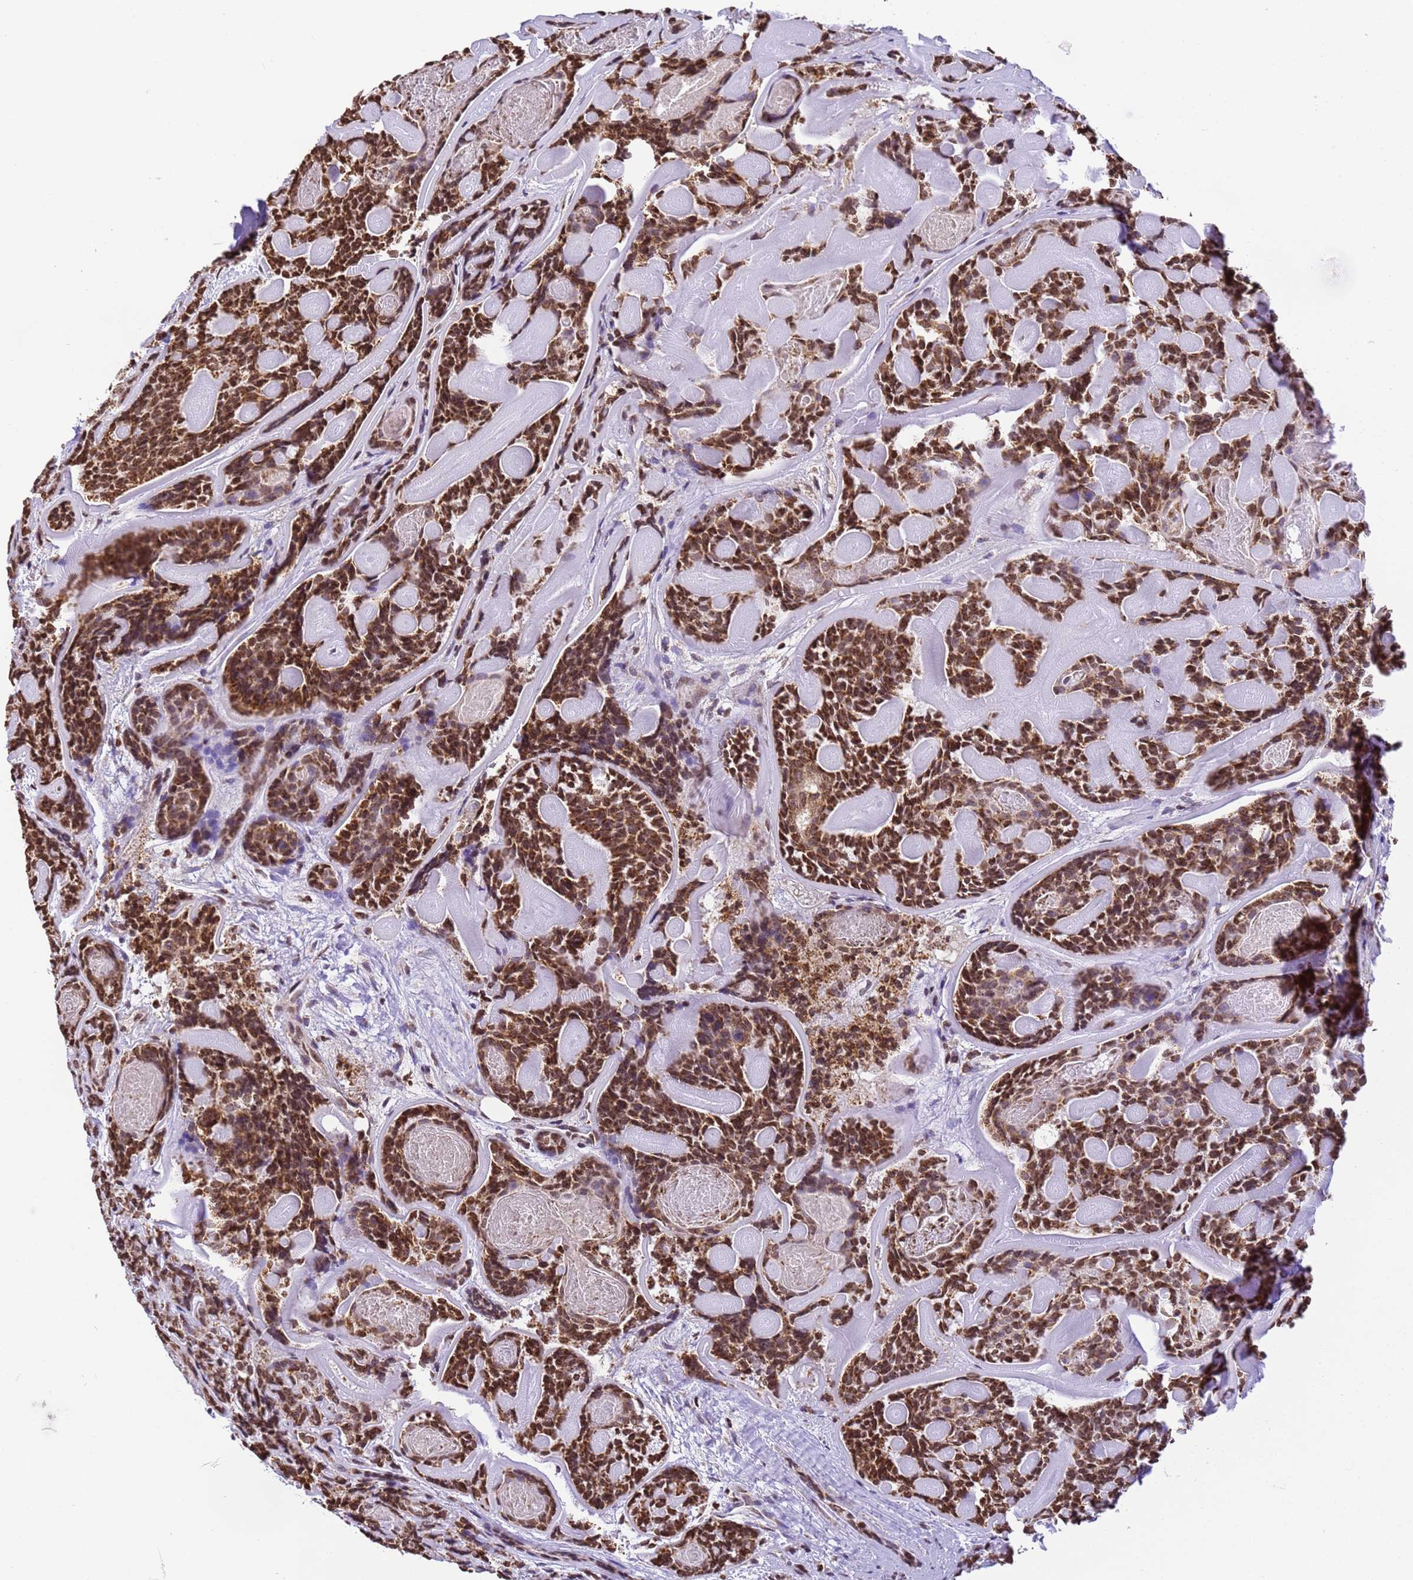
{"staining": {"intensity": "strong", "quantity": ">75%", "location": "cytoplasmic/membranous,nuclear"}, "tissue": "head and neck cancer", "cell_type": "Tumor cells", "image_type": "cancer", "snomed": [{"axis": "morphology", "description": "Adenocarcinoma, NOS"}, {"axis": "topography", "description": "Salivary gland"}, {"axis": "topography", "description": "Head-Neck"}], "caption": "This is a micrograph of IHC staining of adenocarcinoma (head and neck), which shows strong staining in the cytoplasmic/membranous and nuclear of tumor cells.", "gene": "HSPE1", "patient": {"sex": "female", "age": 63}}